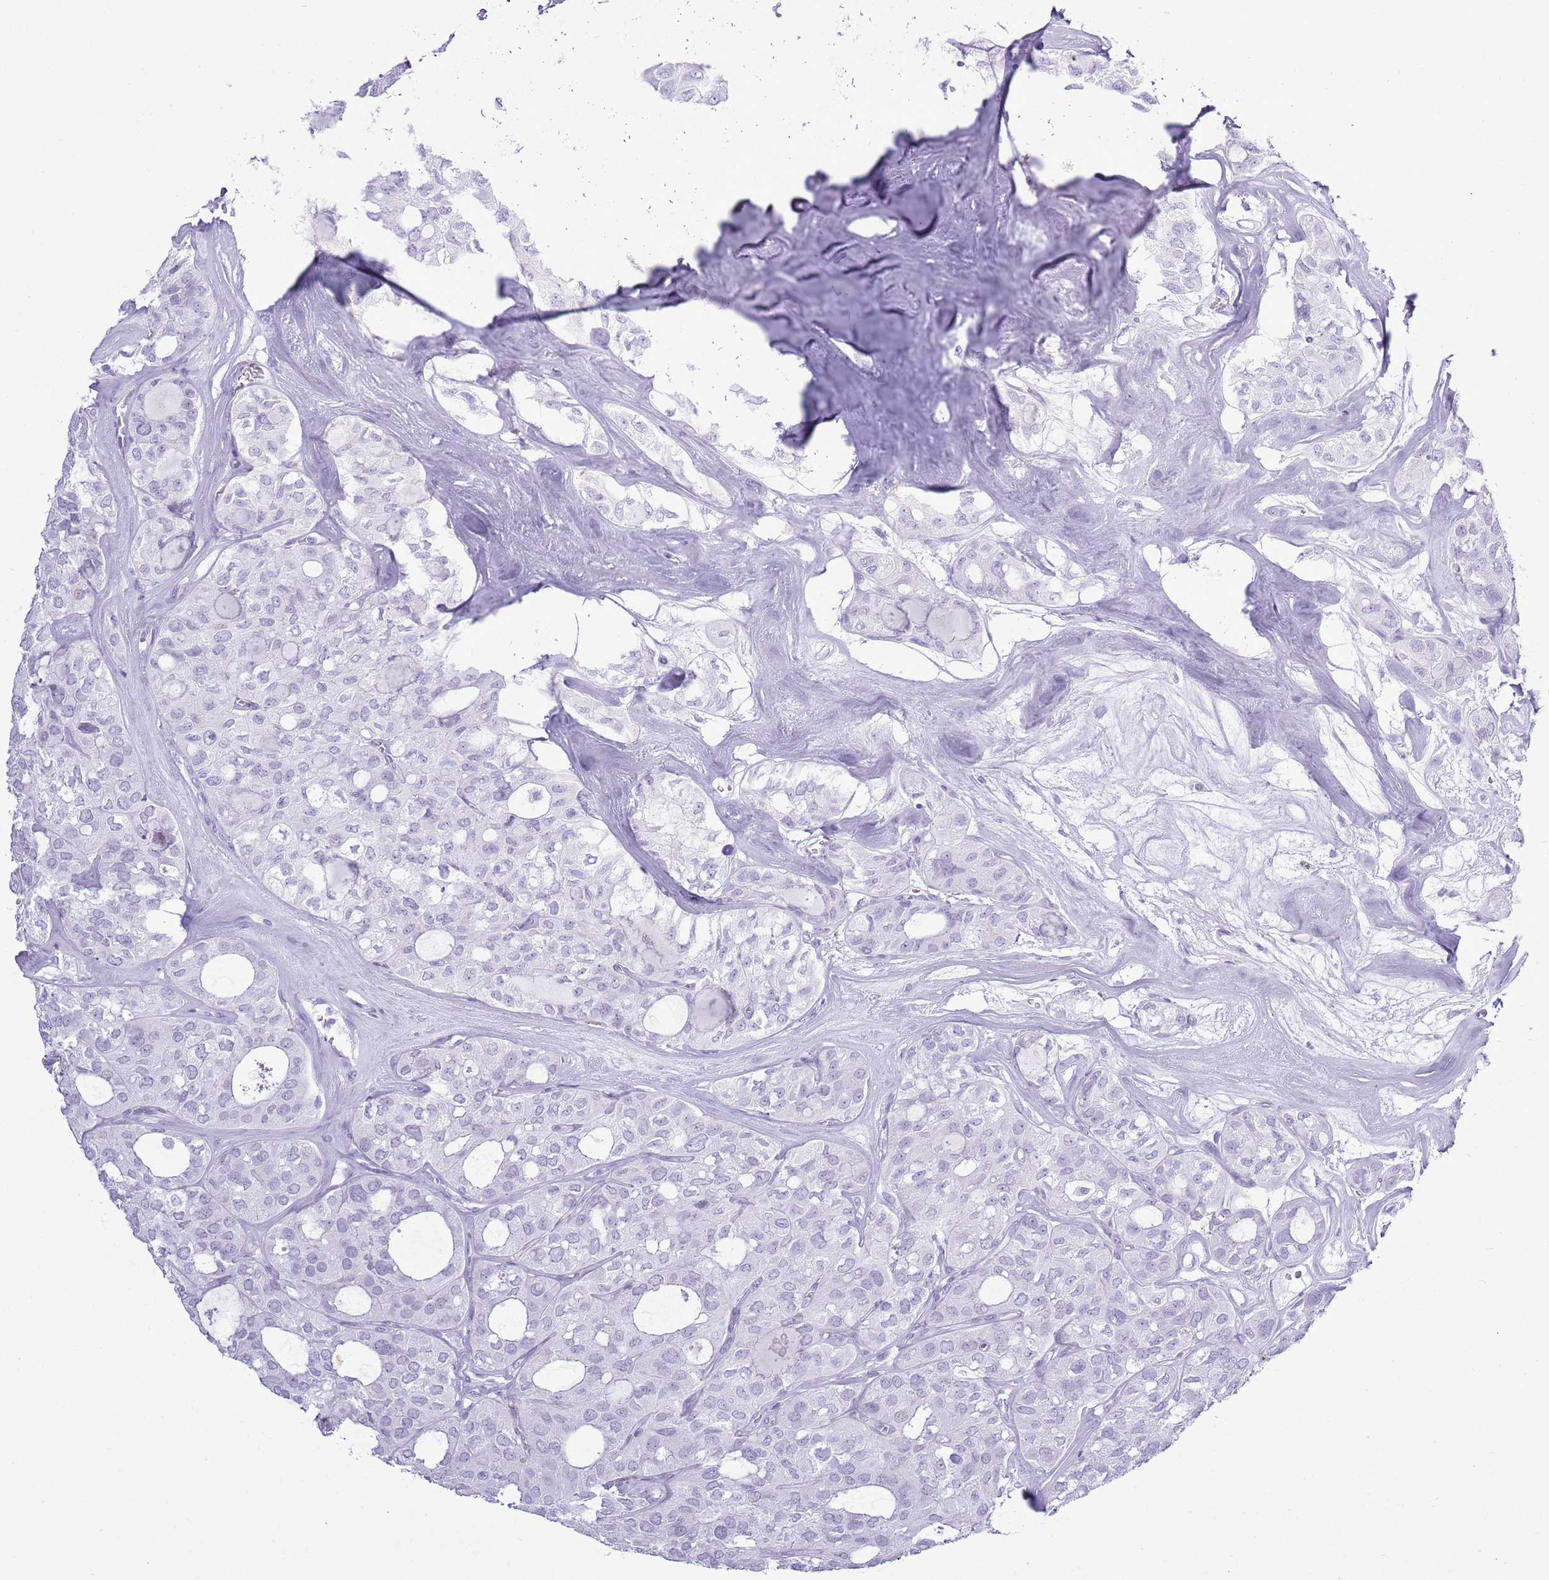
{"staining": {"intensity": "negative", "quantity": "none", "location": "none"}, "tissue": "thyroid cancer", "cell_type": "Tumor cells", "image_type": "cancer", "snomed": [{"axis": "morphology", "description": "Follicular adenoma carcinoma, NOS"}, {"axis": "topography", "description": "Thyroid gland"}], "caption": "A histopathology image of thyroid follicular adenoma carcinoma stained for a protein displays no brown staining in tumor cells. The staining was performed using DAB to visualize the protein expression in brown, while the nuclei were stained in blue with hematoxylin (Magnification: 20x).", "gene": "ASIP", "patient": {"sex": "male", "age": 75}}